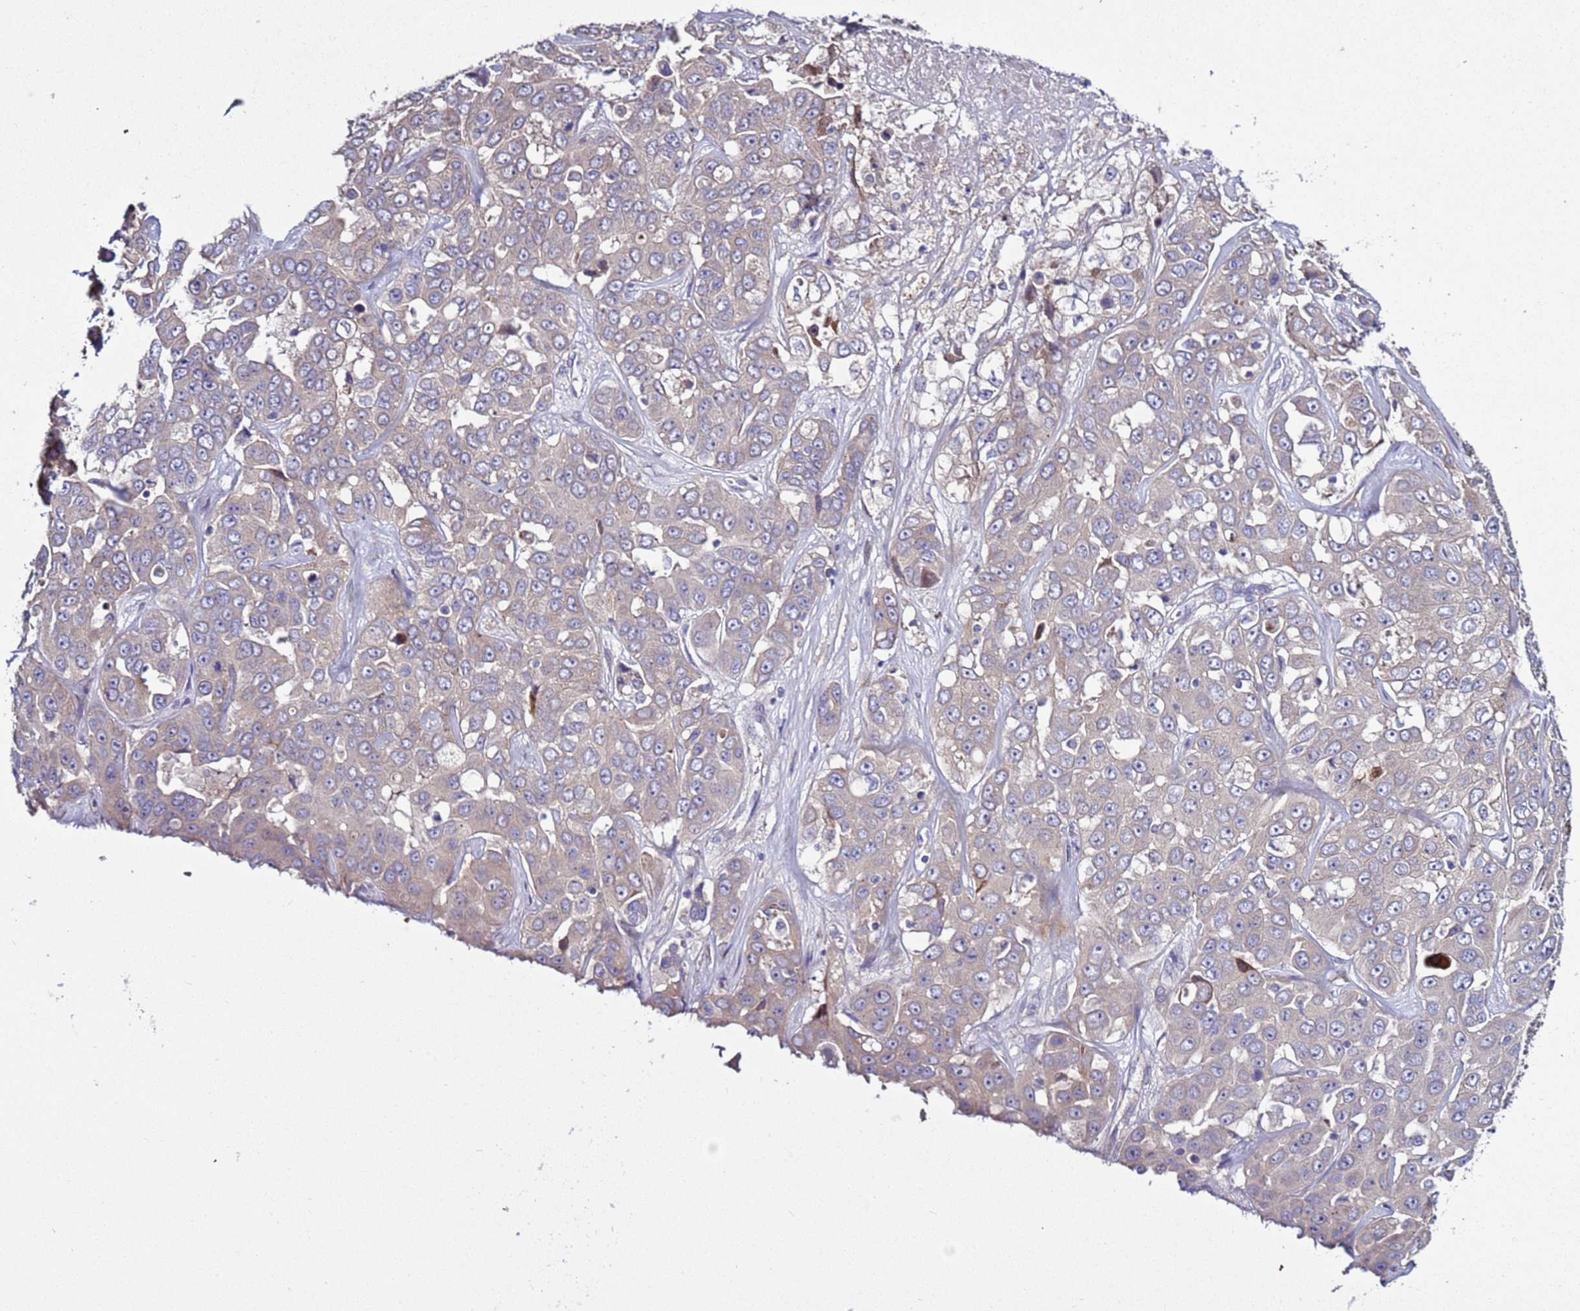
{"staining": {"intensity": "weak", "quantity": "<25%", "location": "cytoplasmic/membranous"}, "tissue": "liver cancer", "cell_type": "Tumor cells", "image_type": "cancer", "snomed": [{"axis": "morphology", "description": "Cholangiocarcinoma"}, {"axis": "topography", "description": "Liver"}], "caption": "The micrograph exhibits no significant positivity in tumor cells of liver cancer (cholangiocarcinoma).", "gene": "RABL2B", "patient": {"sex": "female", "age": 52}}